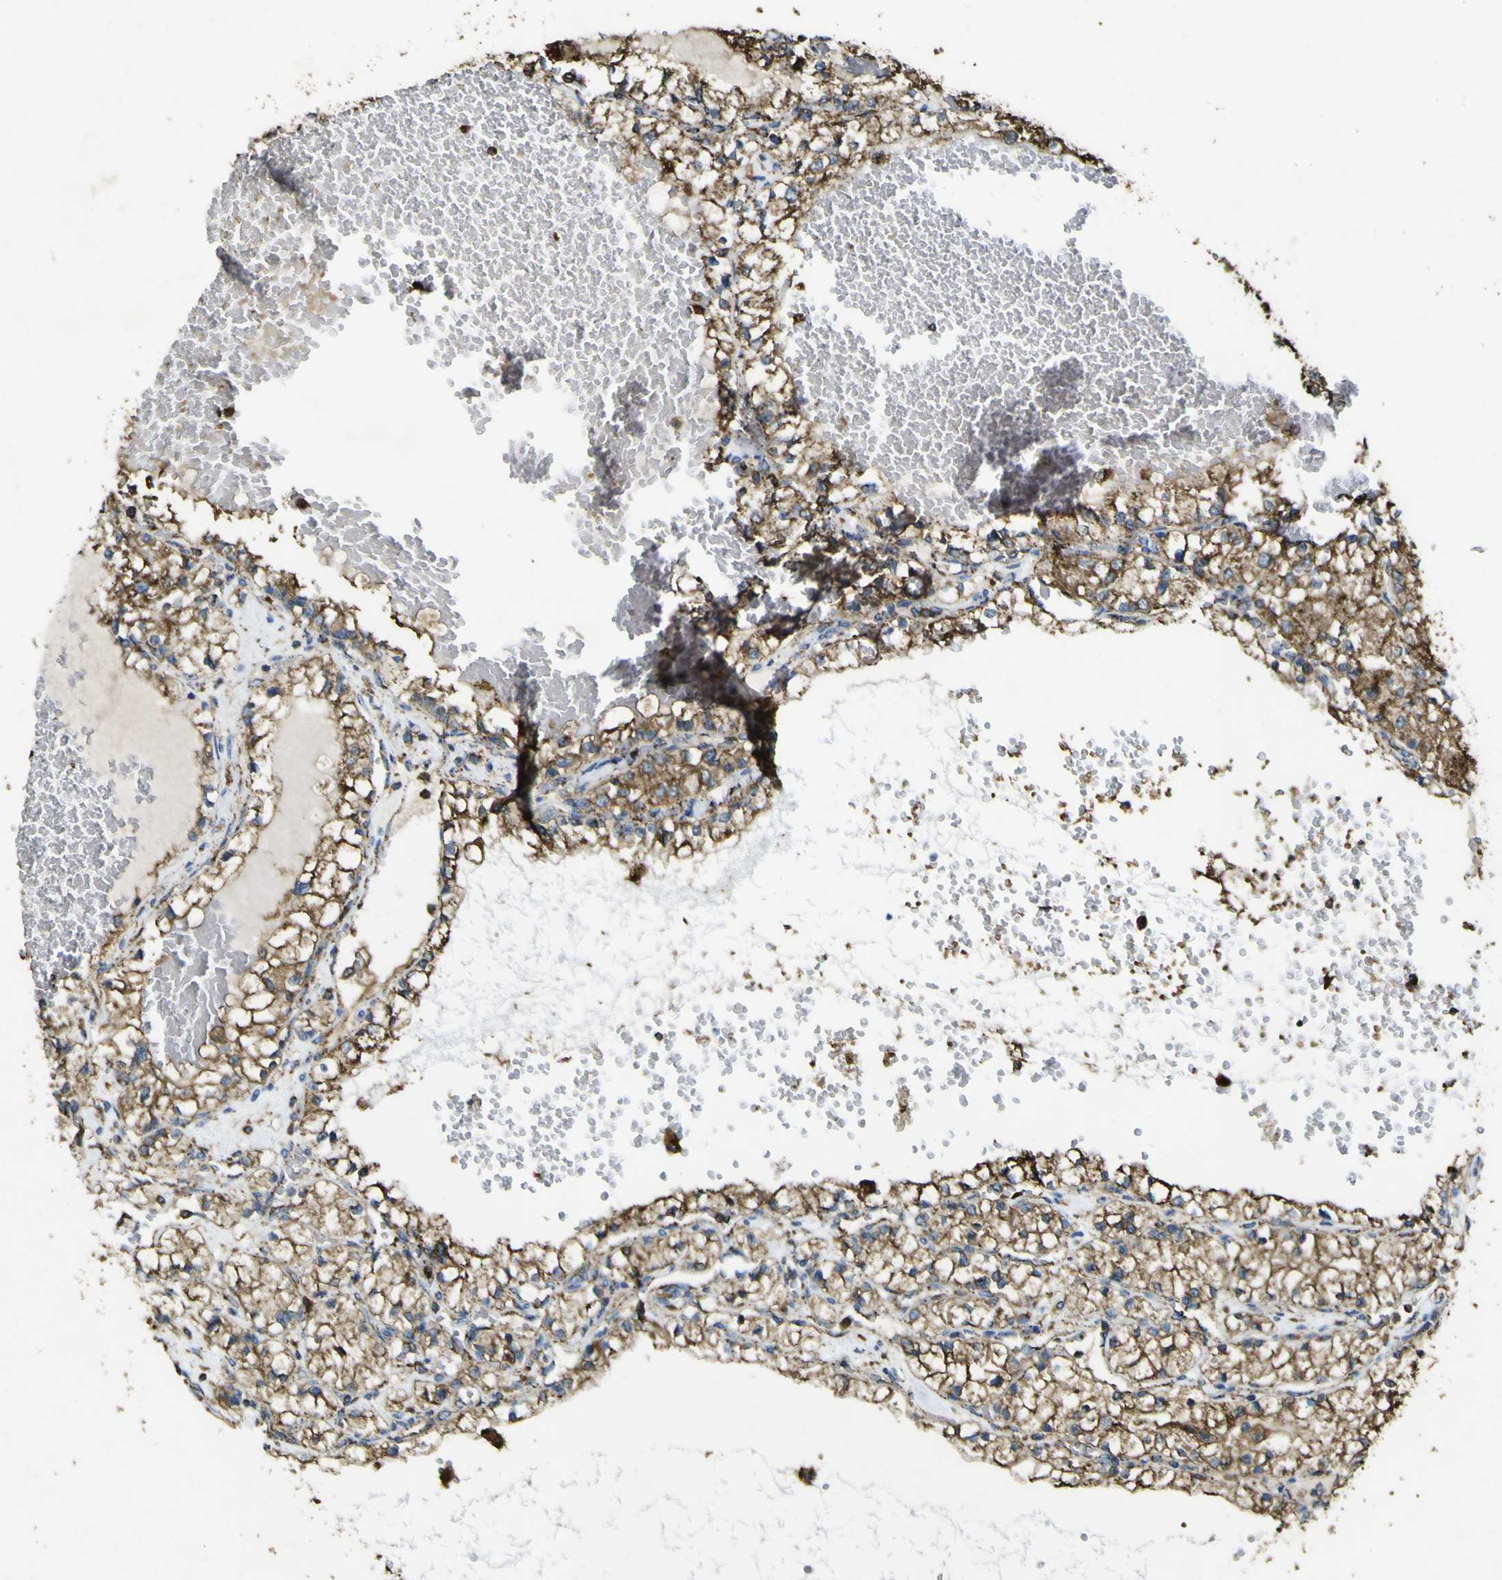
{"staining": {"intensity": "strong", "quantity": ">75%", "location": "cytoplasmic/membranous"}, "tissue": "renal cancer", "cell_type": "Tumor cells", "image_type": "cancer", "snomed": [{"axis": "morphology", "description": "Adenocarcinoma, NOS"}, {"axis": "topography", "description": "Kidney"}], "caption": "Approximately >75% of tumor cells in renal adenocarcinoma reveal strong cytoplasmic/membranous protein expression as visualized by brown immunohistochemical staining.", "gene": "ACSL3", "patient": {"sex": "male", "age": 68}}